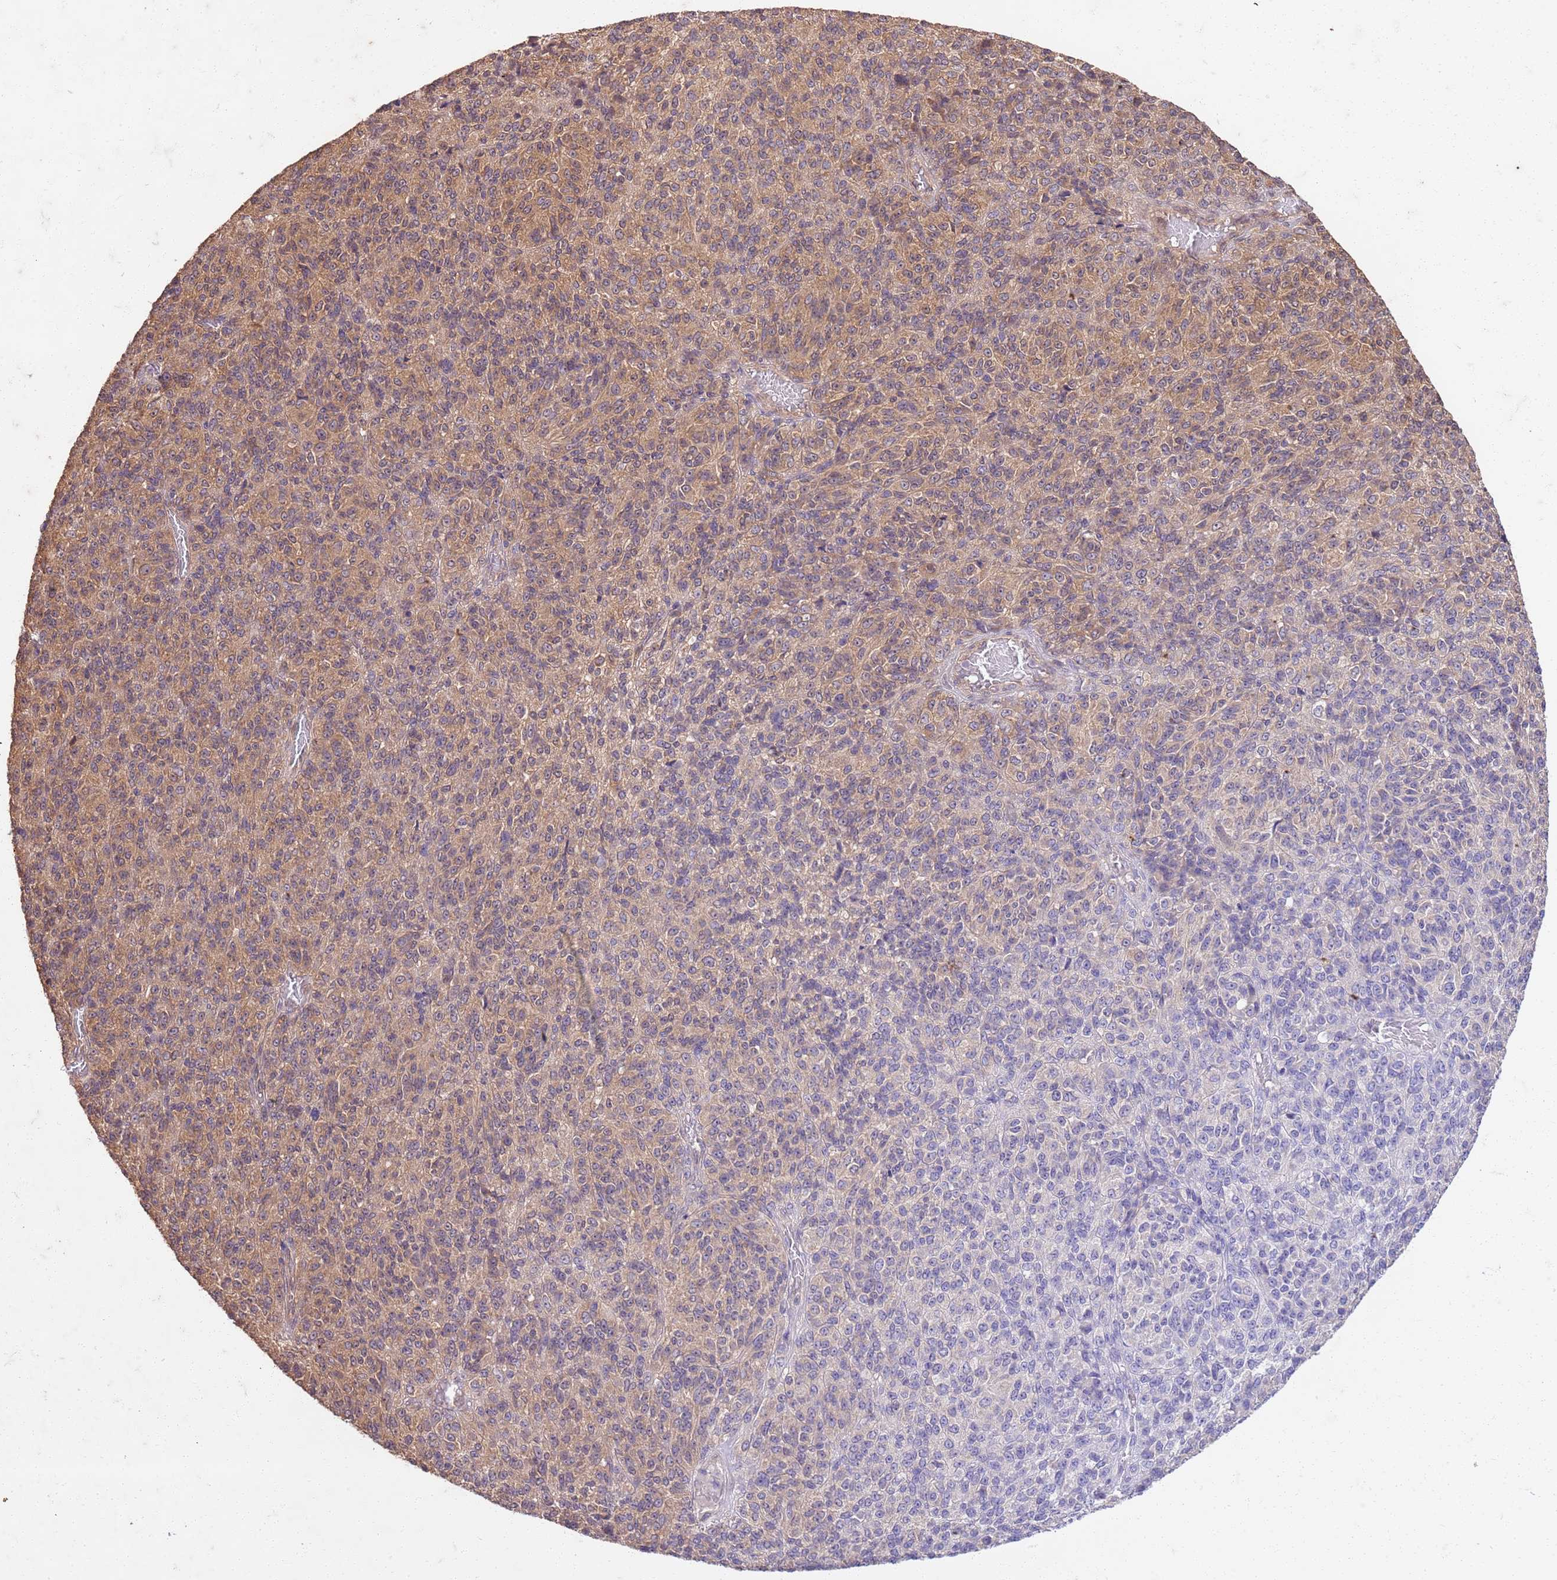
{"staining": {"intensity": "moderate", "quantity": "25%-75%", "location": "cytoplasmic/membranous"}, "tissue": "melanoma", "cell_type": "Tumor cells", "image_type": "cancer", "snomed": [{"axis": "morphology", "description": "Malignant melanoma, Metastatic site"}, {"axis": "topography", "description": "Brain"}], "caption": "This is a histology image of IHC staining of melanoma, which shows moderate staining in the cytoplasmic/membranous of tumor cells.", "gene": "UBE3A", "patient": {"sex": "female", "age": 56}}